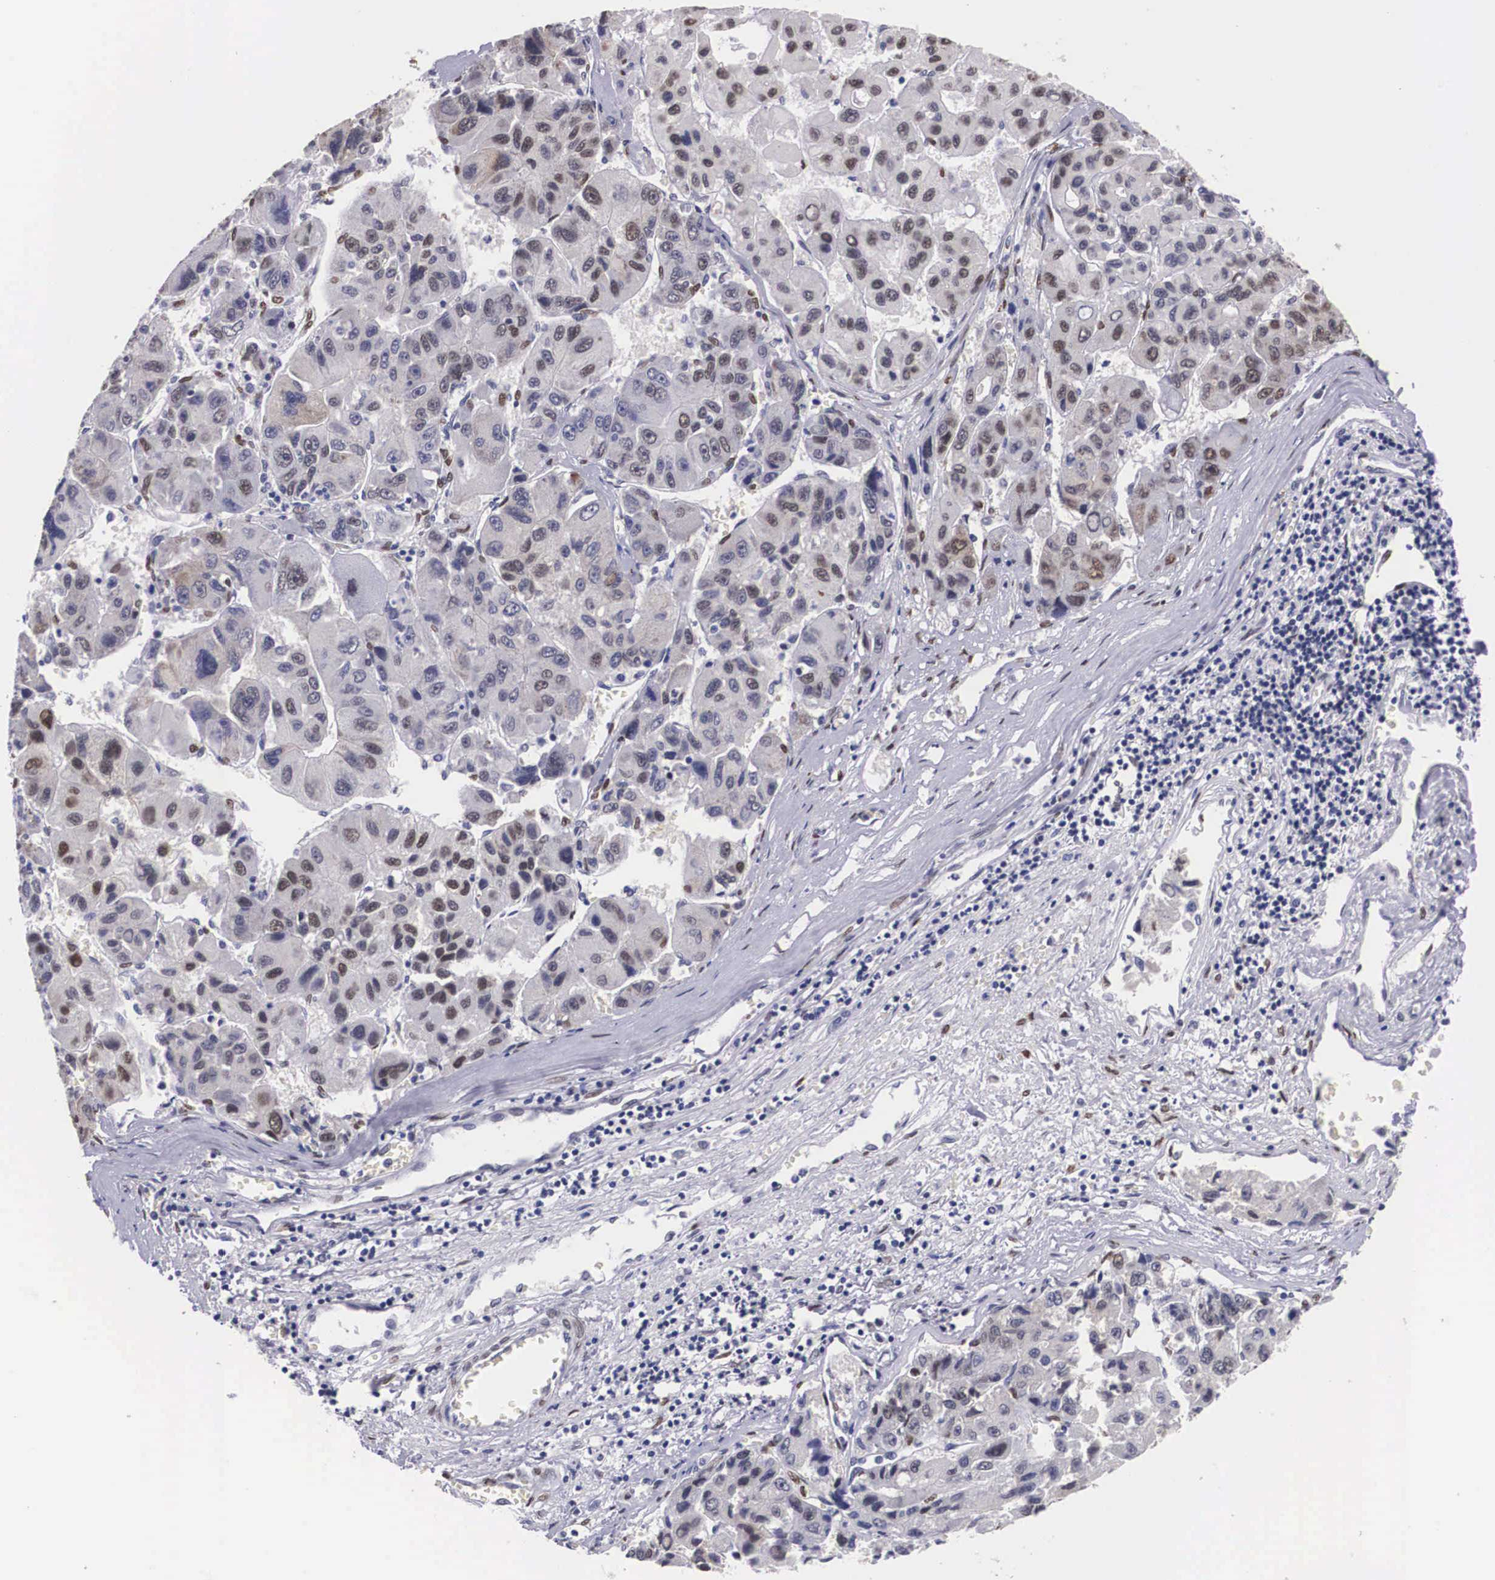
{"staining": {"intensity": "moderate", "quantity": "25%-75%", "location": "nuclear"}, "tissue": "liver cancer", "cell_type": "Tumor cells", "image_type": "cancer", "snomed": [{"axis": "morphology", "description": "Carcinoma, Hepatocellular, NOS"}, {"axis": "topography", "description": "Liver"}], "caption": "This histopathology image shows IHC staining of liver cancer (hepatocellular carcinoma), with medium moderate nuclear staining in about 25%-75% of tumor cells.", "gene": "KHDRBS3", "patient": {"sex": "male", "age": 64}}